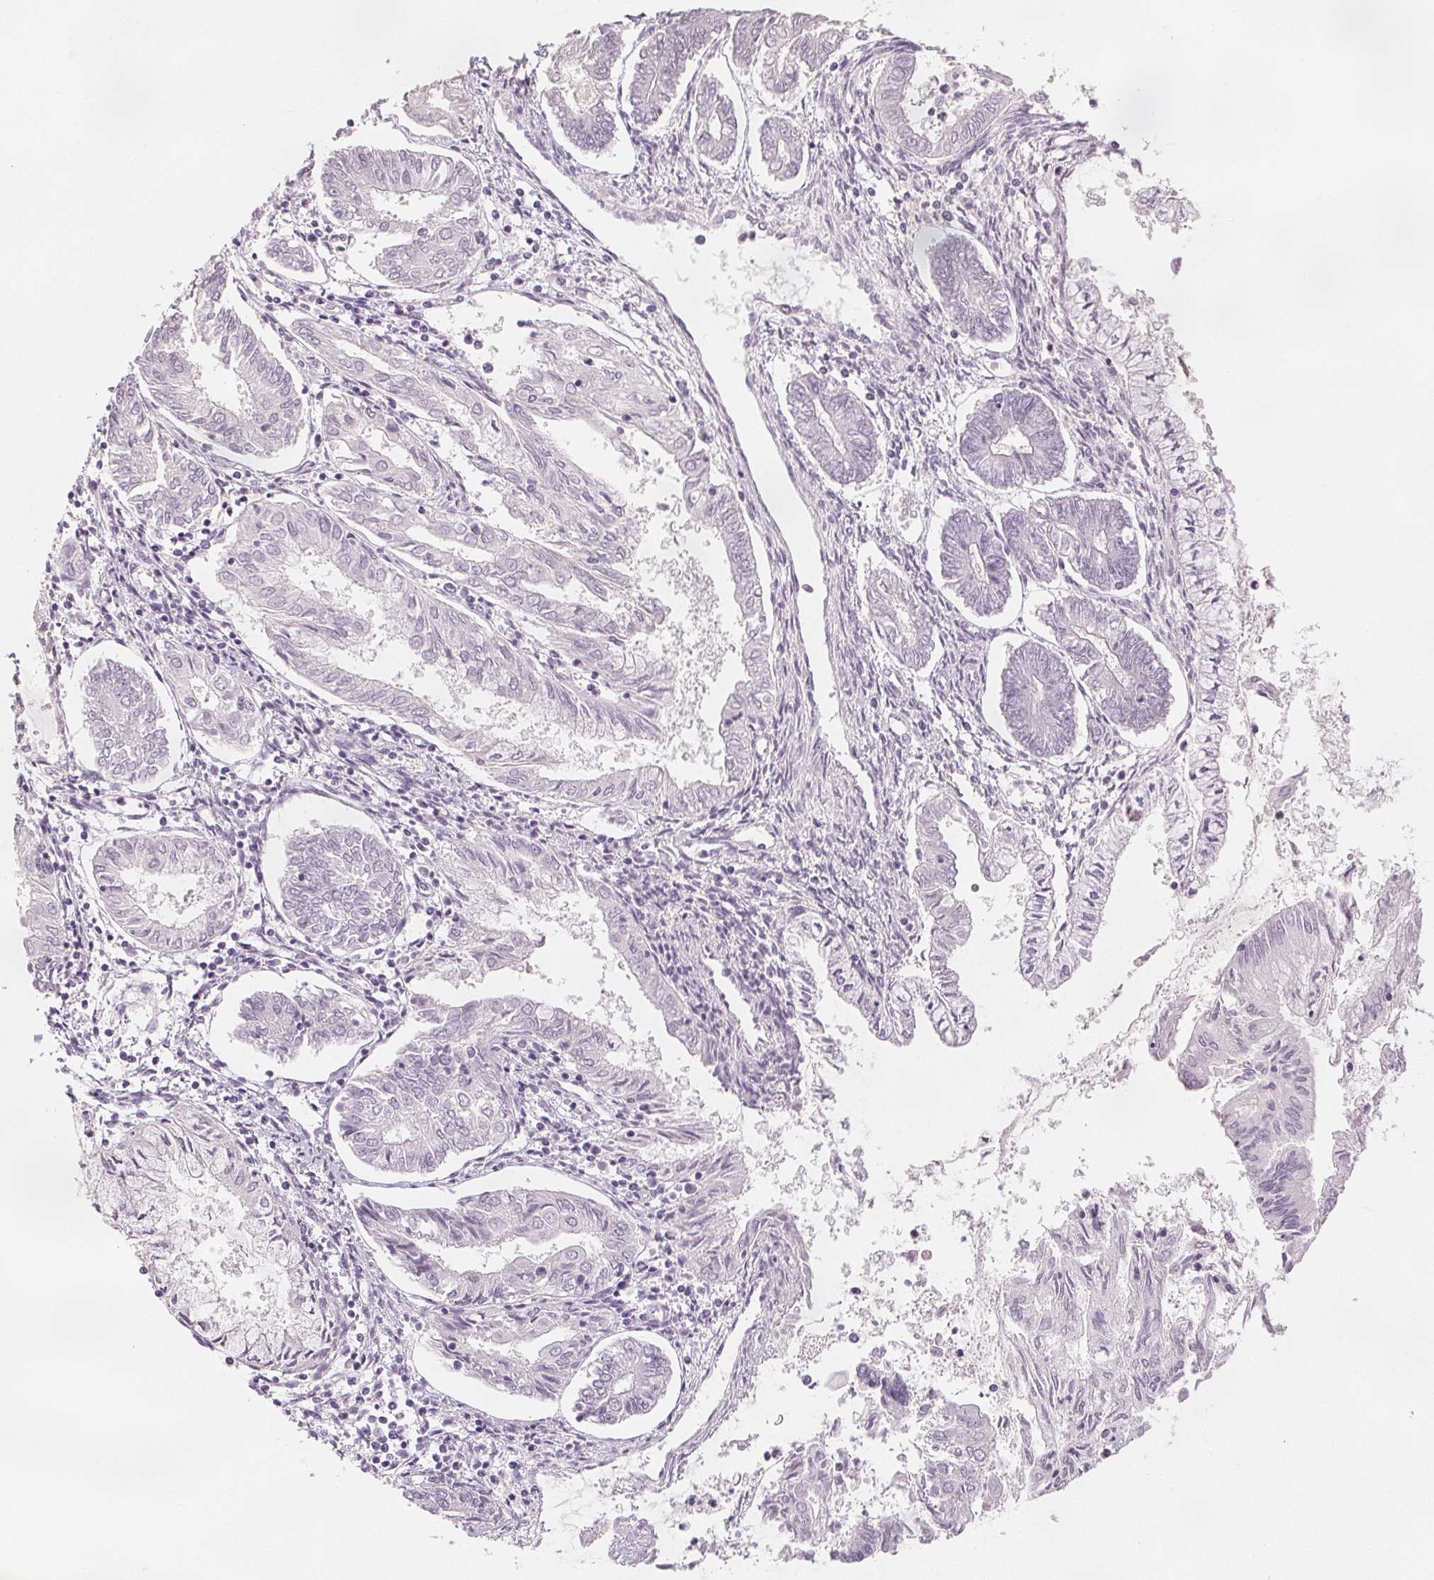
{"staining": {"intensity": "negative", "quantity": "none", "location": "none"}, "tissue": "endometrial cancer", "cell_type": "Tumor cells", "image_type": "cancer", "snomed": [{"axis": "morphology", "description": "Adenocarcinoma, NOS"}, {"axis": "topography", "description": "Endometrium"}], "caption": "Human adenocarcinoma (endometrial) stained for a protein using immunohistochemistry demonstrates no positivity in tumor cells.", "gene": "SLC27A5", "patient": {"sex": "female", "age": 68}}